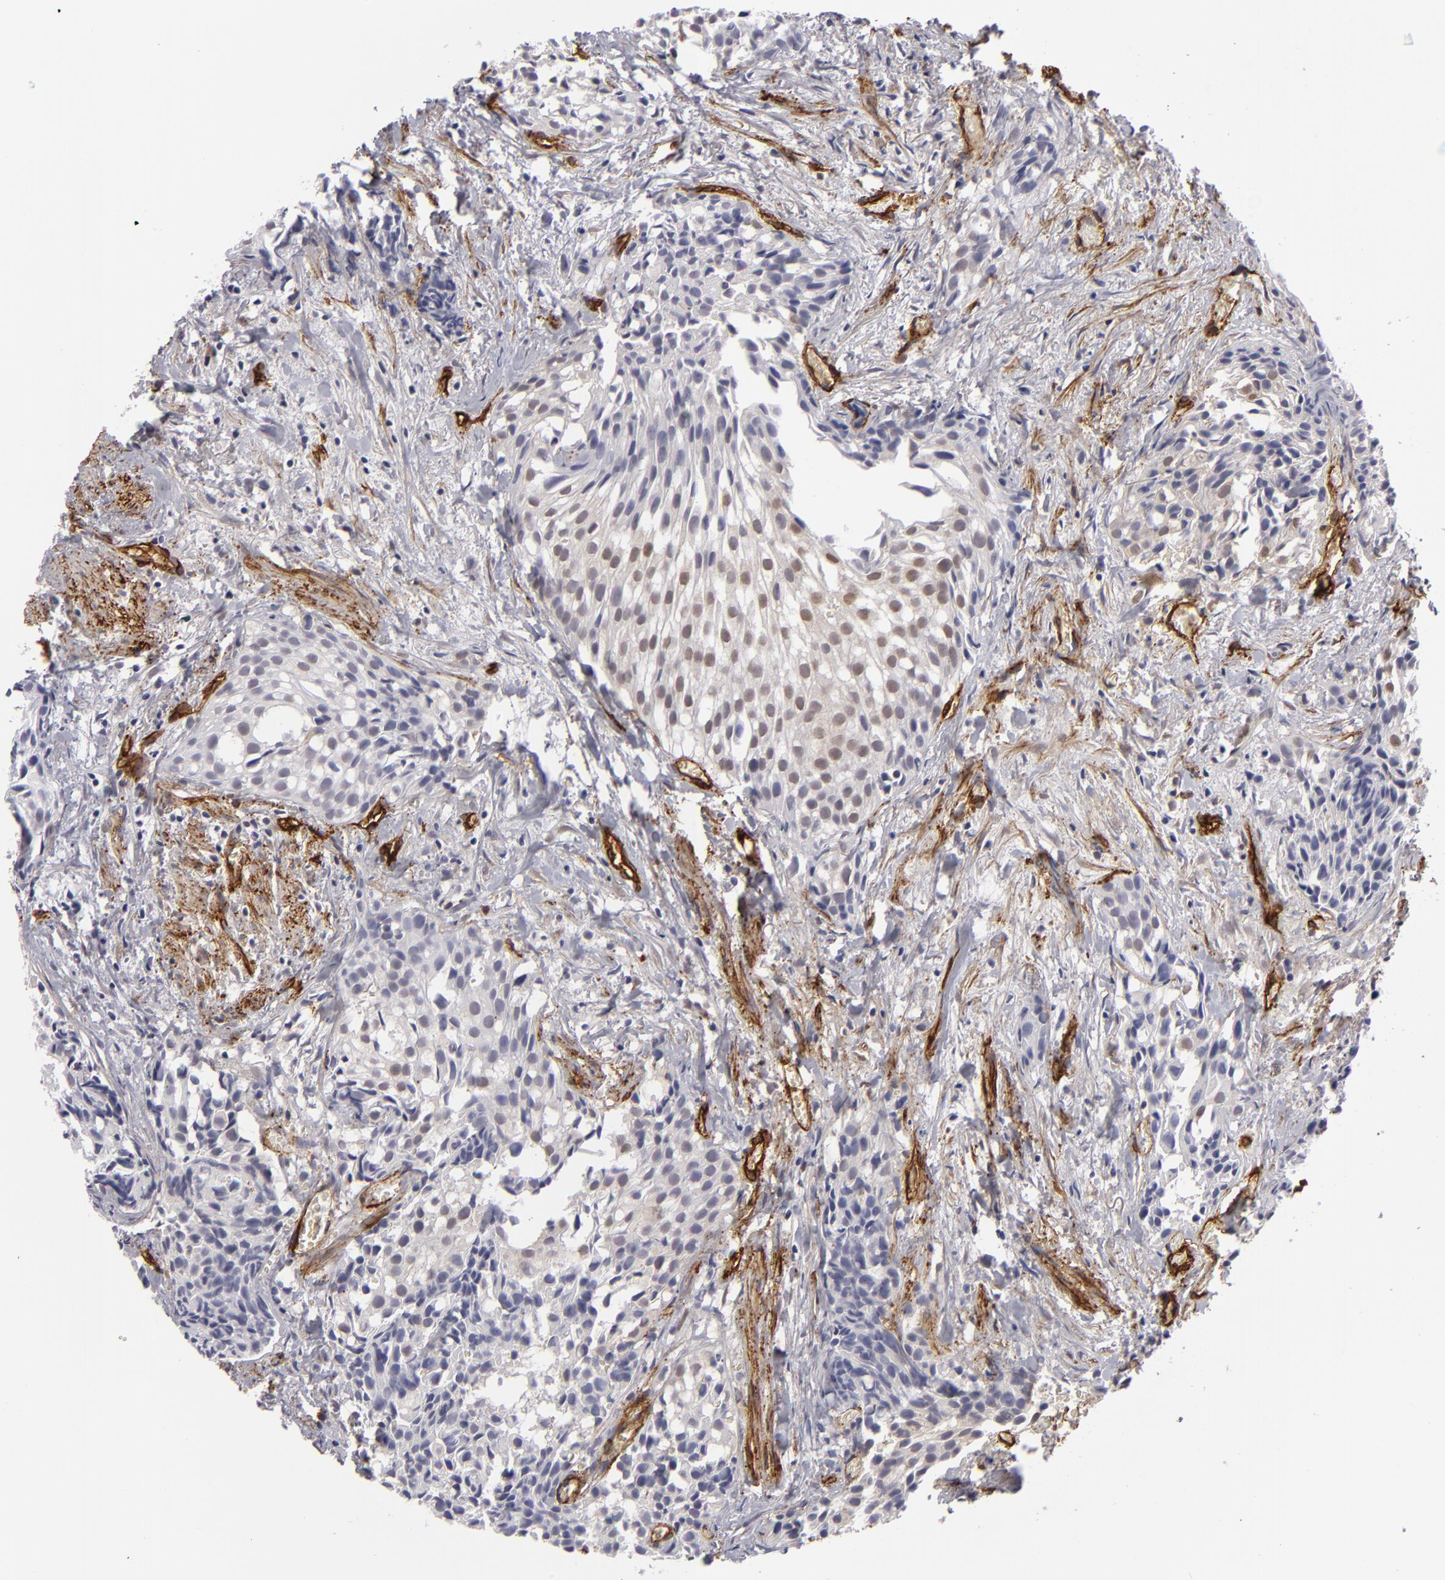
{"staining": {"intensity": "negative", "quantity": "none", "location": "none"}, "tissue": "urothelial cancer", "cell_type": "Tumor cells", "image_type": "cancer", "snomed": [{"axis": "morphology", "description": "Urothelial carcinoma, High grade"}, {"axis": "topography", "description": "Urinary bladder"}], "caption": "Urothelial cancer was stained to show a protein in brown. There is no significant staining in tumor cells.", "gene": "MCAM", "patient": {"sex": "female", "age": 78}}